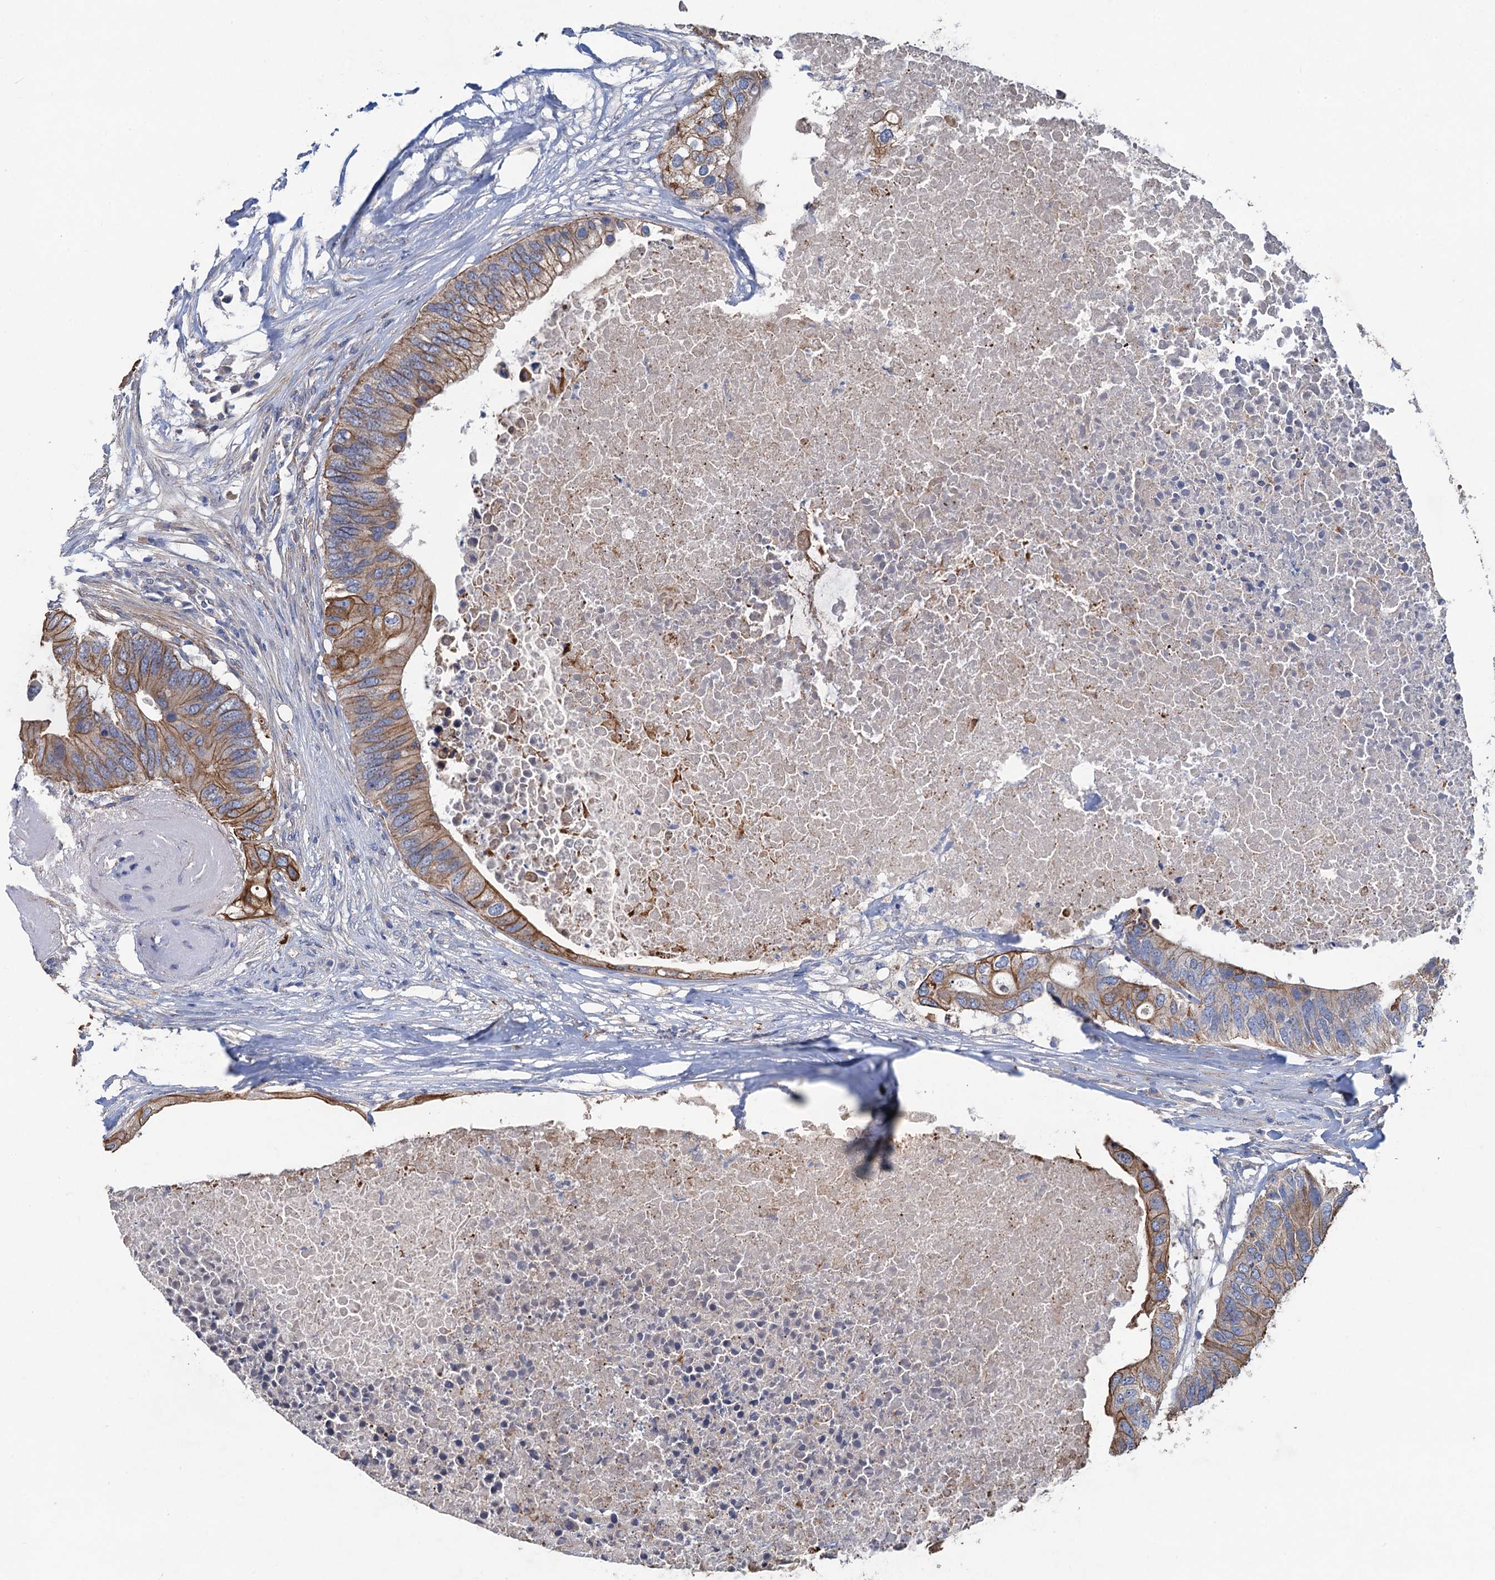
{"staining": {"intensity": "moderate", "quantity": ">75%", "location": "cytoplasmic/membranous"}, "tissue": "colorectal cancer", "cell_type": "Tumor cells", "image_type": "cancer", "snomed": [{"axis": "morphology", "description": "Adenocarcinoma, NOS"}, {"axis": "topography", "description": "Colon"}], "caption": "An IHC micrograph of neoplastic tissue is shown. Protein staining in brown shows moderate cytoplasmic/membranous positivity in colorectal cancer (adenocarcinoma) within tumor cells.", "gene": "SMCO3", "patient": {"sex": "male", "age": 71}}